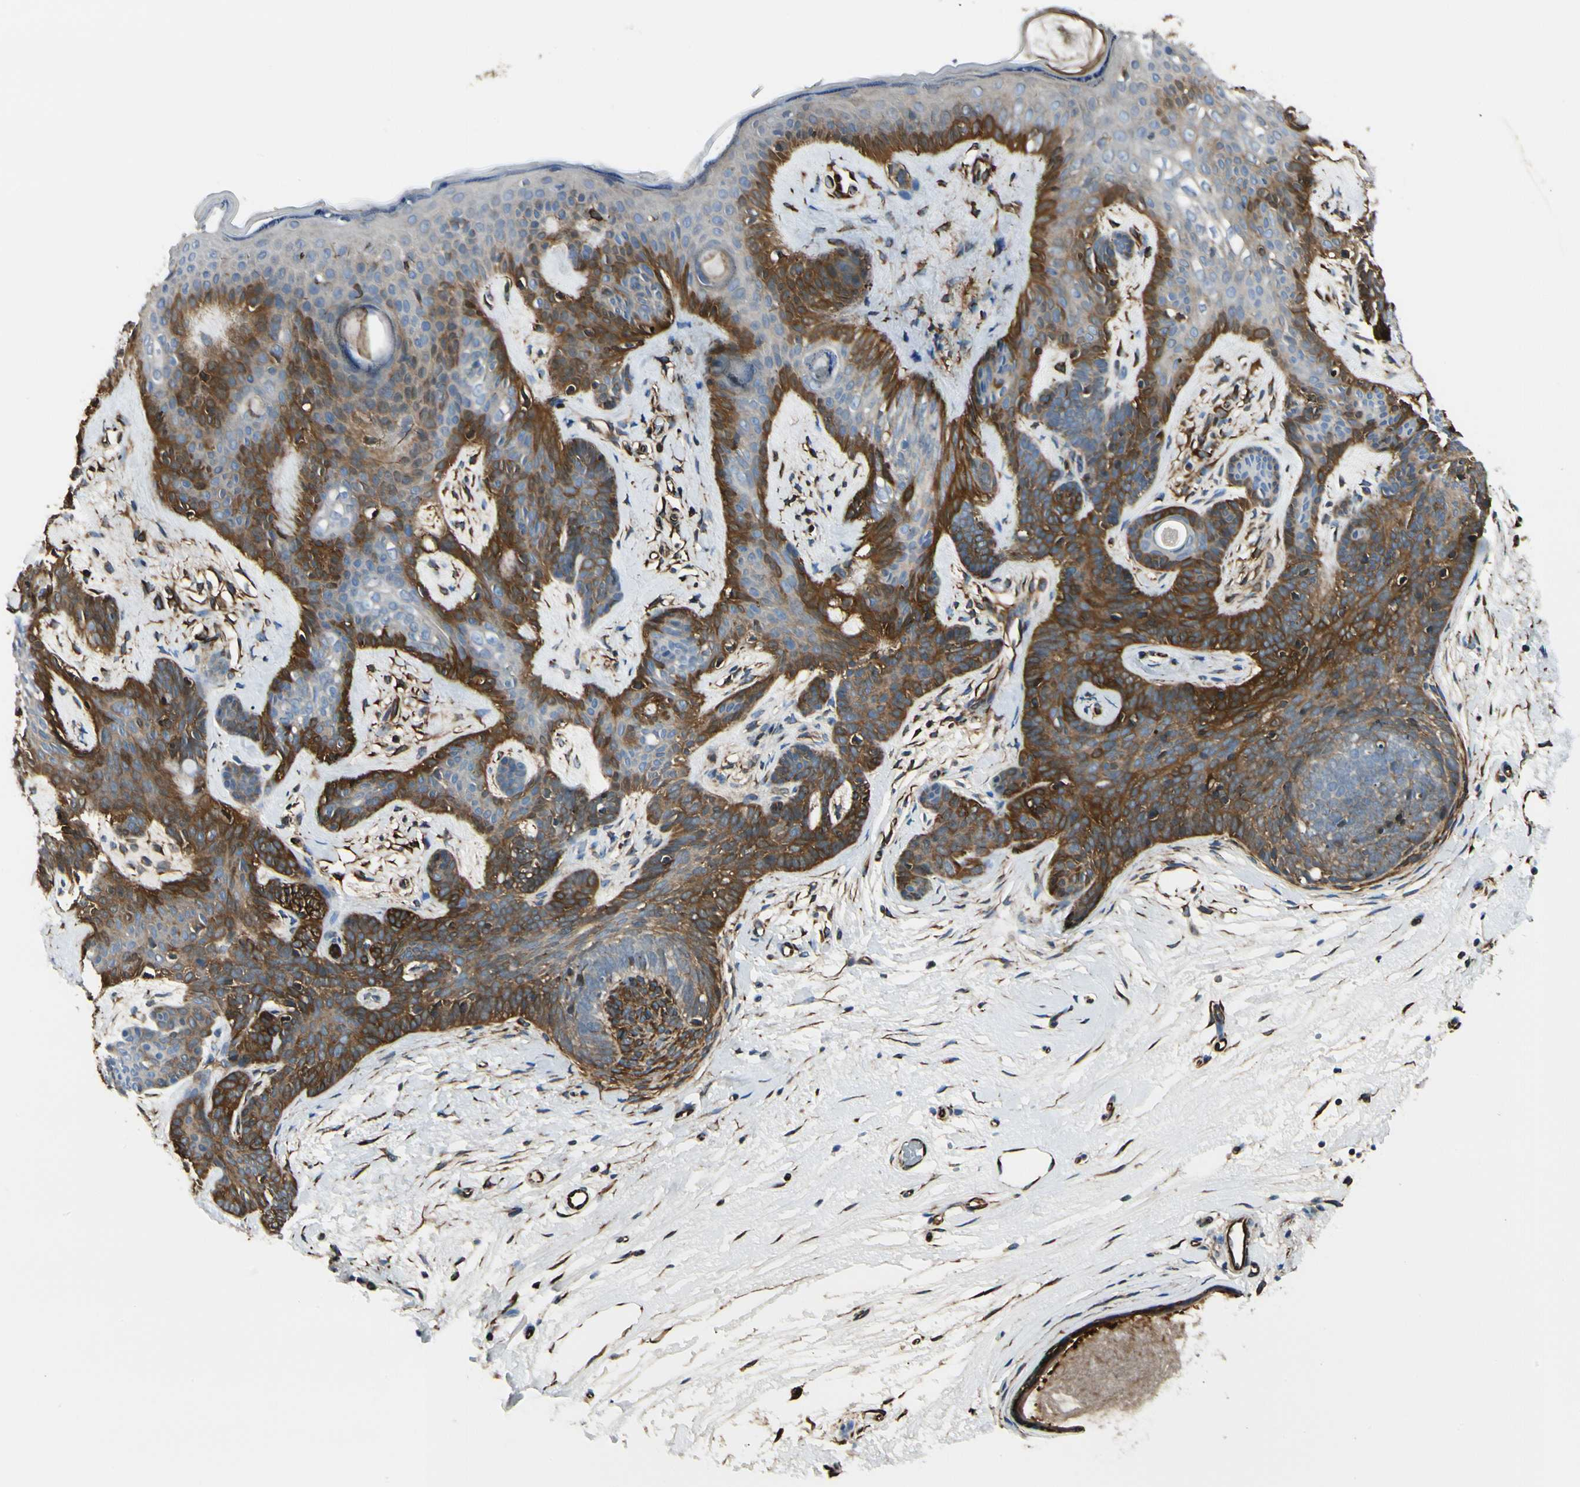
{"staining": {"intensity": "strong", "quantity": "25%-75%", "location": "cytoplasmic/membranous"}, "tissue": "skin cancer", "cell_type": "Tumor cells", "image_type": "cancer", "snomed": [{"axis": "morphology", "description": "Developmental malformation"}, {"axis": "morphology", "description": "Basal cell carcinoma"}, {"axis": "topography", "description": "Skin"}], "caption": "Skin cancer tissue reveals strong cytoplasmic/membranous expression in about 25%-75% of tumor cells", "gene": "FTH1", "patient": {"sex": "female", "age": 62}}